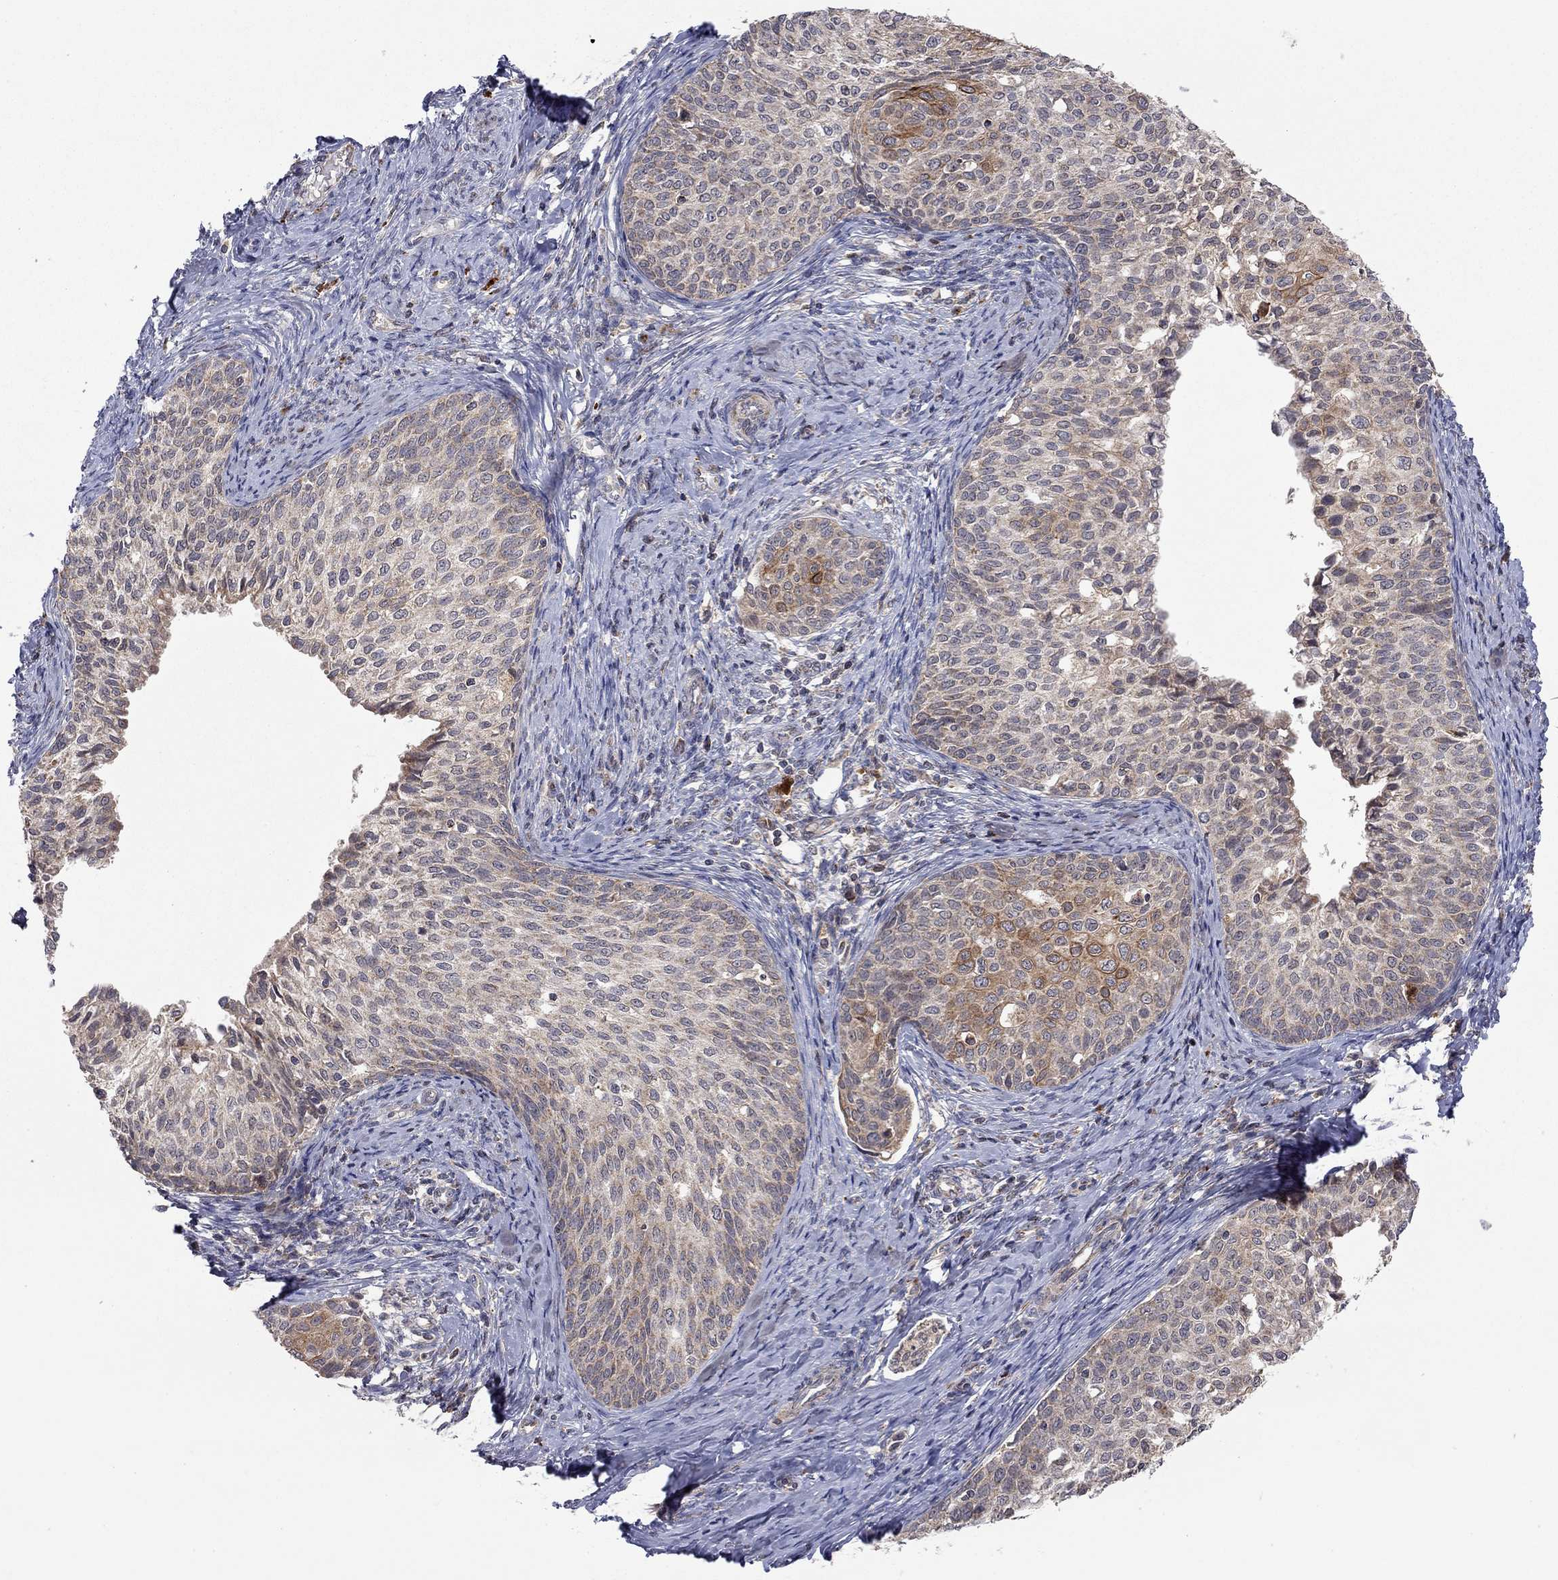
{"staining": {"intensity": "moderate", "quantity": "<25%", "location": "cytoplasmic/membranous"}, "tissue": "cervical cancer", "cell_type": "Tumor cells", "image_type": "cancer", "snomed": [{"axis": "morphology", "description": "Squamous cell carcinoma, NOS"}, {"axis": "topography", "description": "Cervix"}], "caption": "Immunohistochemical staining of cervical cancer reveals moderate cytoplasmic/membranous protein expression in about <25% of tumor cells.", "gene": "IDS", "patient": {"sex": "female", "age": 51}}